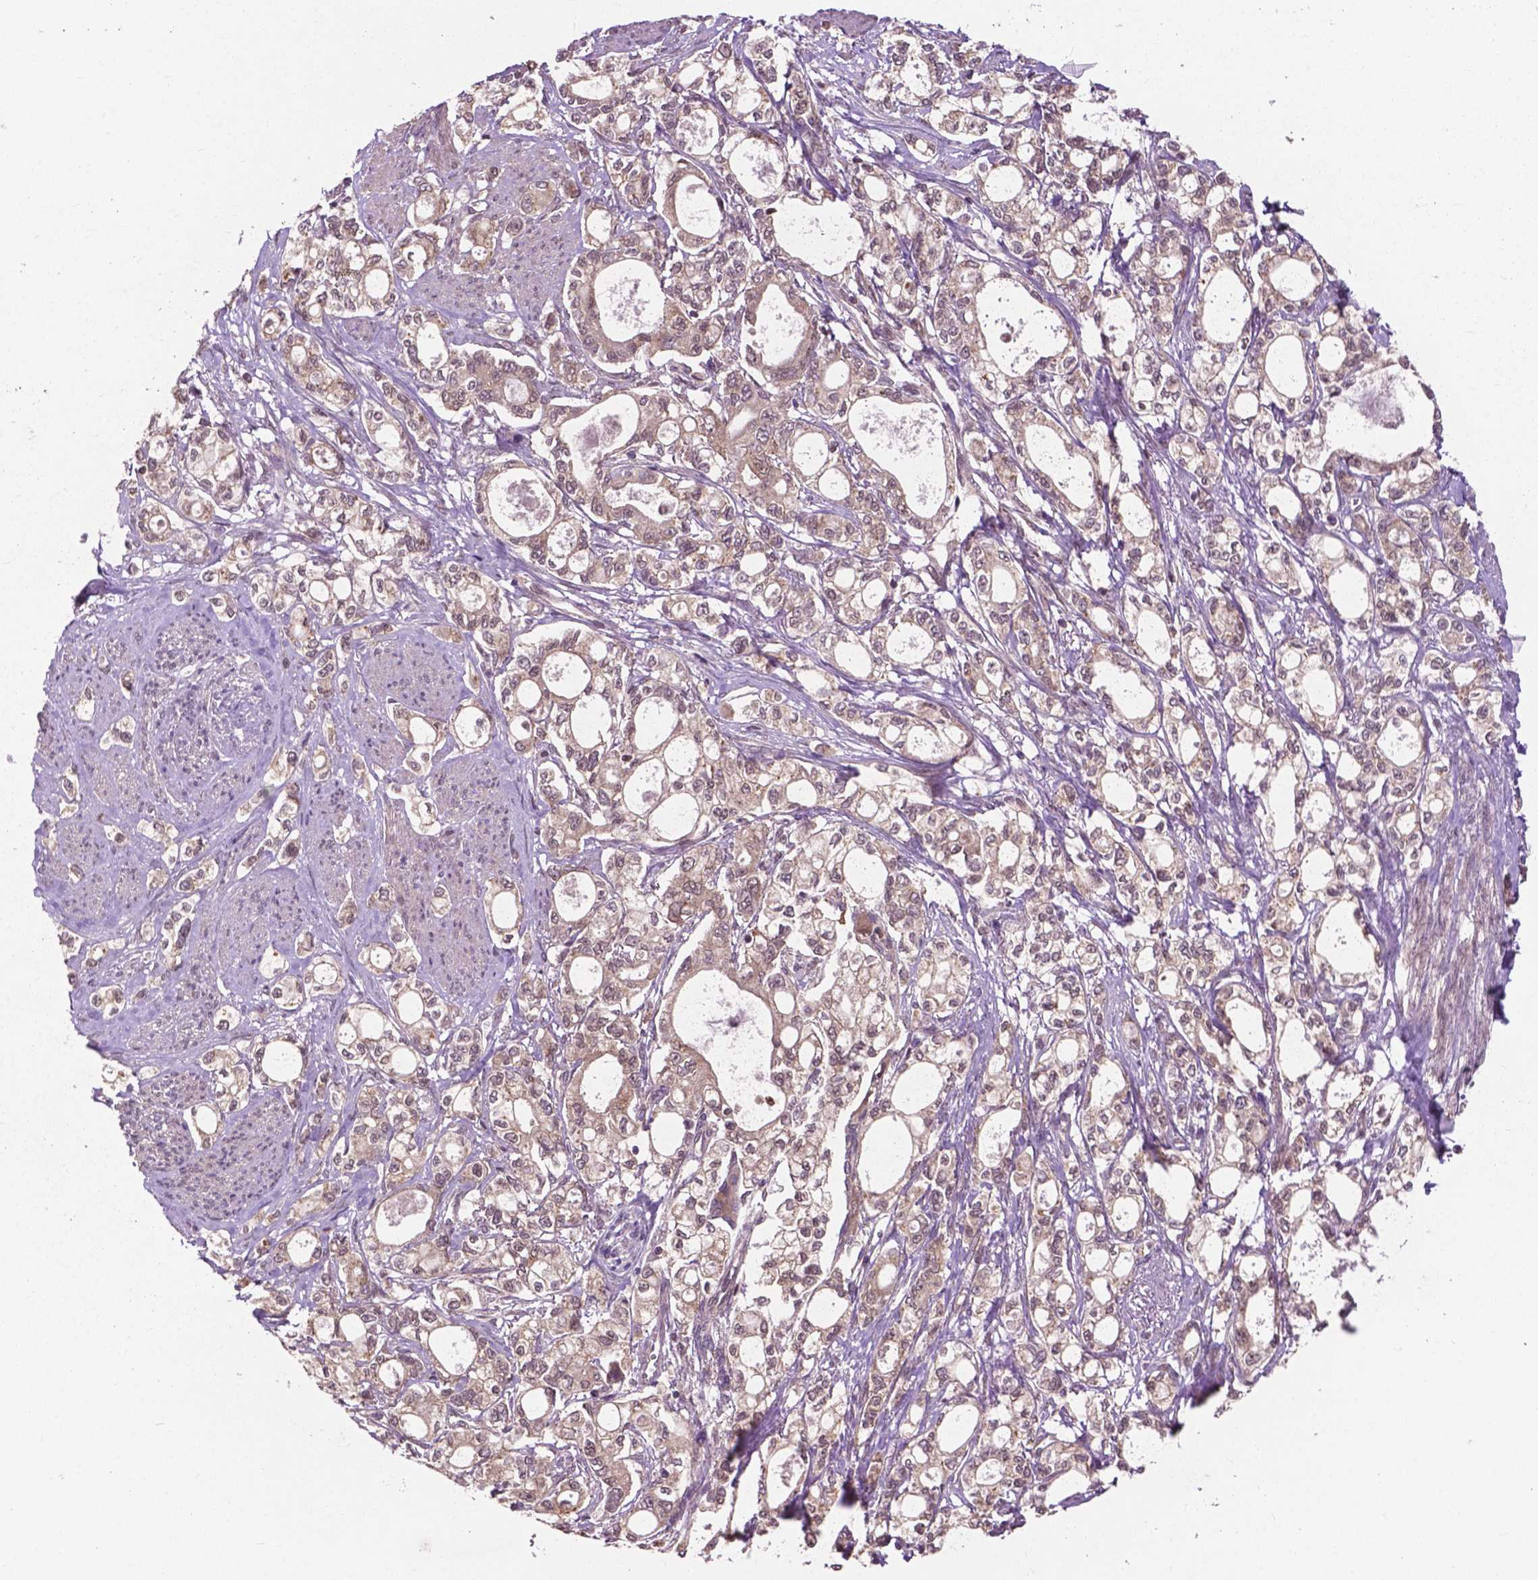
{"staining": {"intensity": "weak", "quantity": "25%-75%", "location": "cytoplasmic/membranous"}, "tissue": "stomach cancer", "cell_type": "Tumor cells", "image_type": "cancer", "snomed": [{"axis": "morphology", "description": "Adenocarcinoma, NOS"}, {"axis": "topography", "description": "Stomach"}], "caption": "Human adenocarcinoma (stomach) stained with a brown dye exhibits weak cytoplasmic/membranous positive expression in about 25%-75% of tumor cells.", "gene": "PPP1CB", "patient": {"sex": "male", "age": 63}}